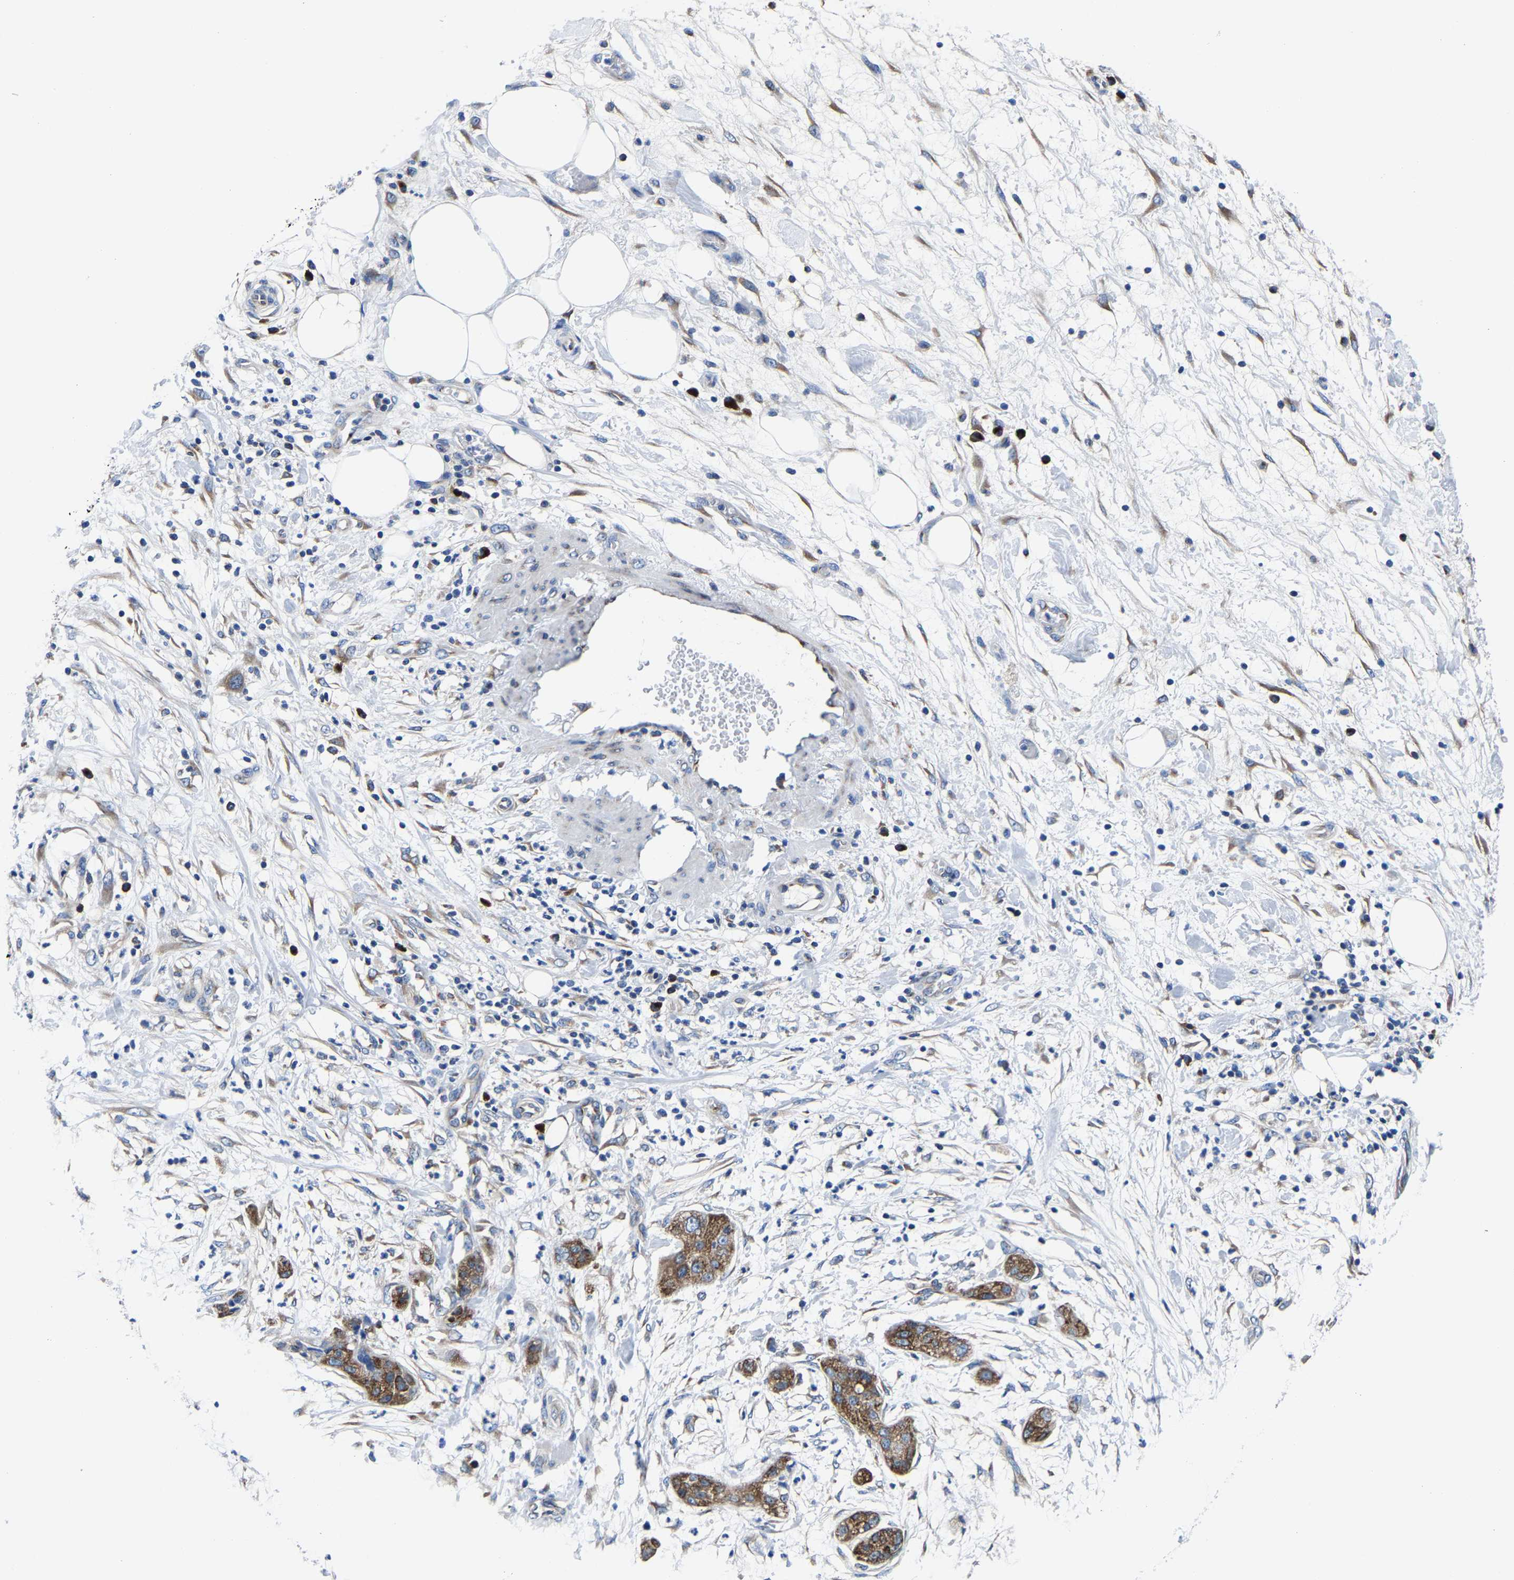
{"staining": {"intensity": "moderate", "quantity": ">75%", "location": "cytoplasmic/membranous"}, "tissue": "pancreatic cancer", "cell_type": "Tumor cells", "image_type": "cancer", "snomed": [{"axis": "morphology", "description": "Adenocarcinoma, NOS"}, {"axis": "topography", "description": "Pancreas"}], "caption": "High-power microscopy captured an immunohistochemistry micrograph of pancreatic cancer, revealing moderate cytoplasmic/membranous staining in about >75% of tumor cells.", "gene": "EBAG9", "patient": {"sex": "female", "age": 78}}